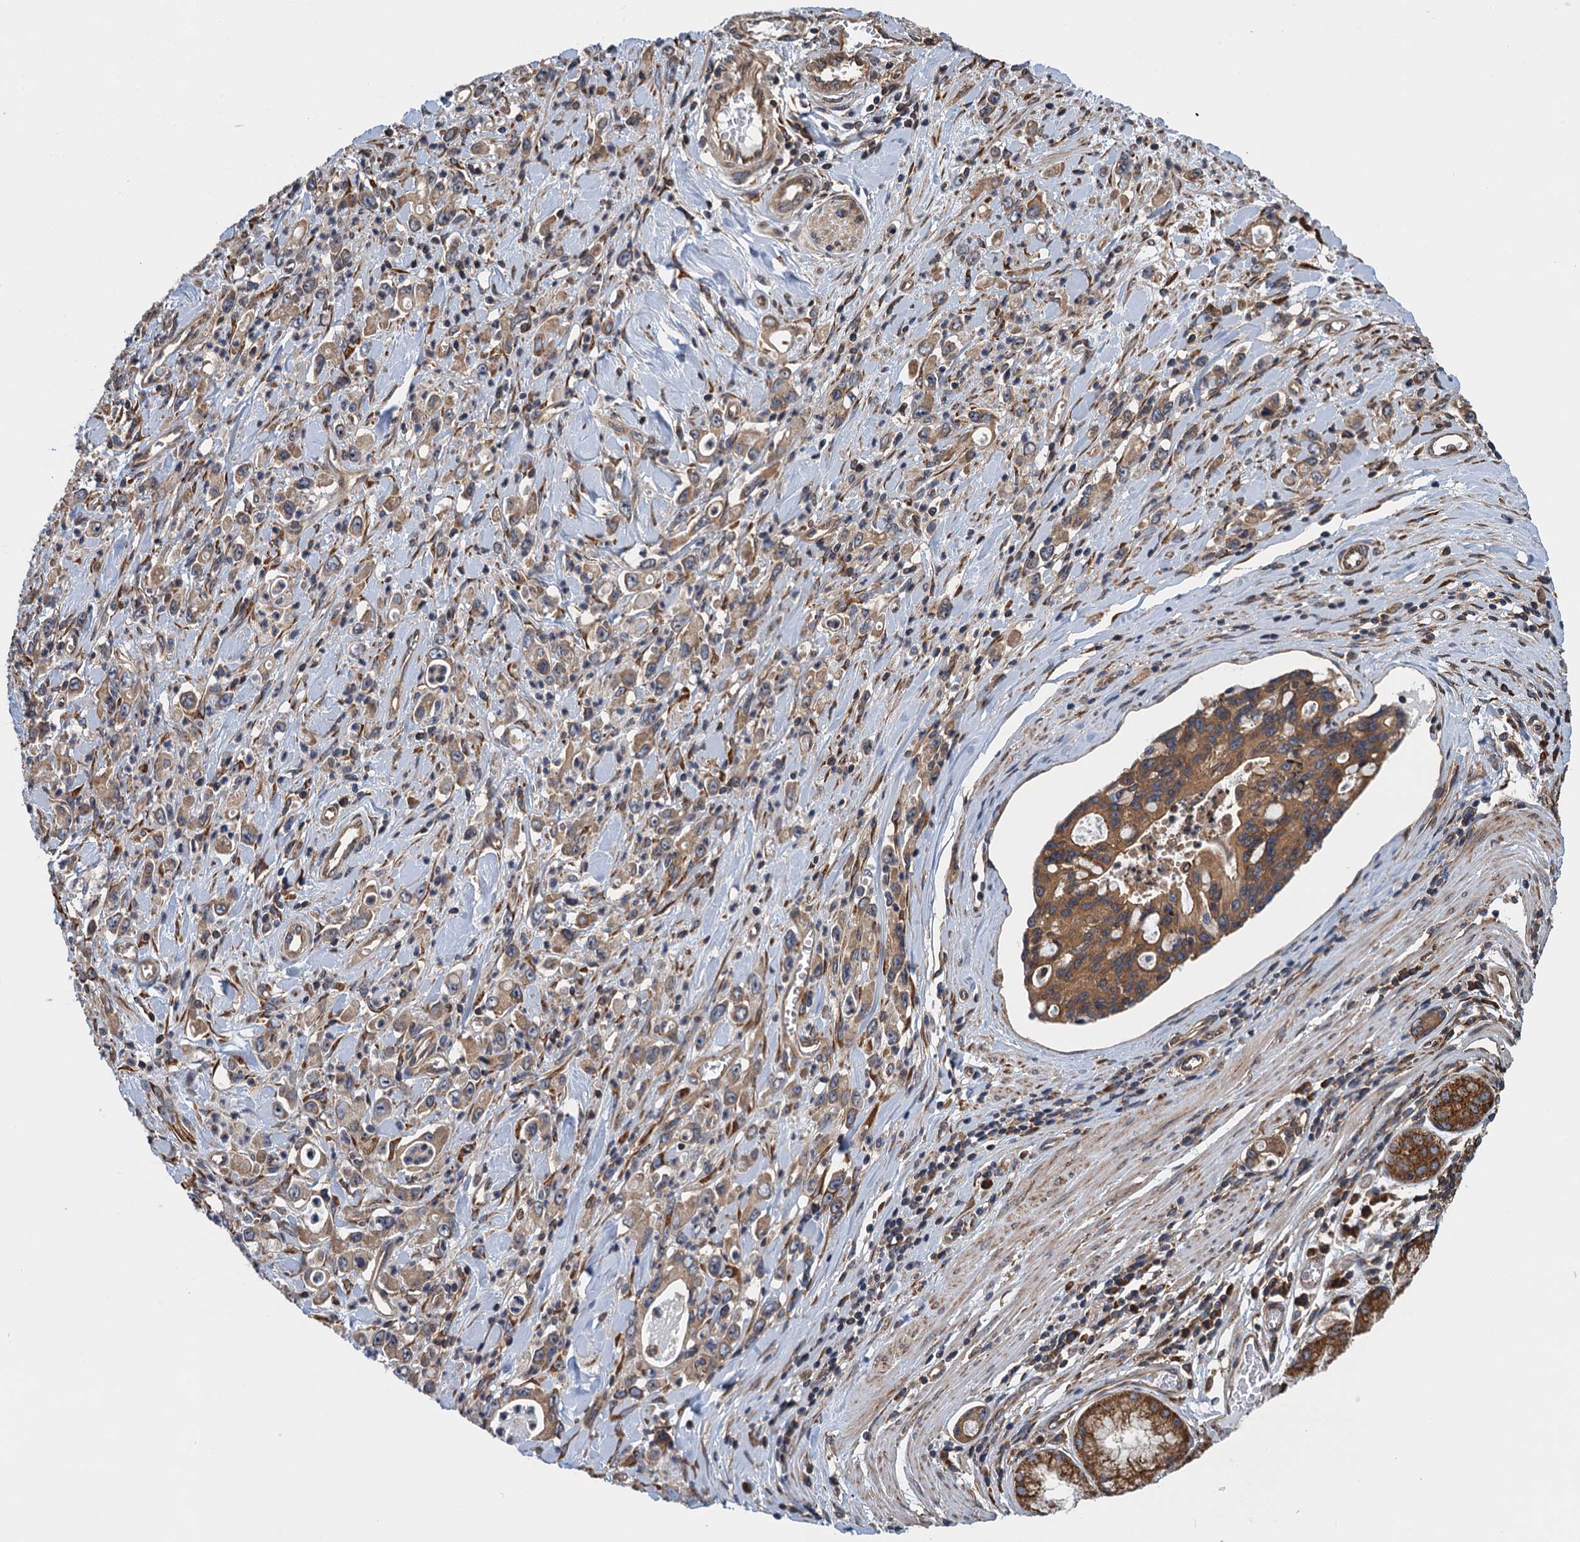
{"staining": {"intensity": "moderate", "quantity": ">75%", "location": "cytoplasmic/membranous"}, "tissue": "stomach cancer", "cell_type": "Tumor cells", "image_type": "cancer", "snomed": [{"axis": "morphology", "description": "Adenocarcinoma, NOS"}, {"axis": "topography", "description": "Stomach, lower"}], "caption": "Stomach cancer tissue displays moderate cytoplasmic/membranous staining in about >75% of tumor cells", "gene": "MDM1", "patient": {"sex": "female", "age": 43}}